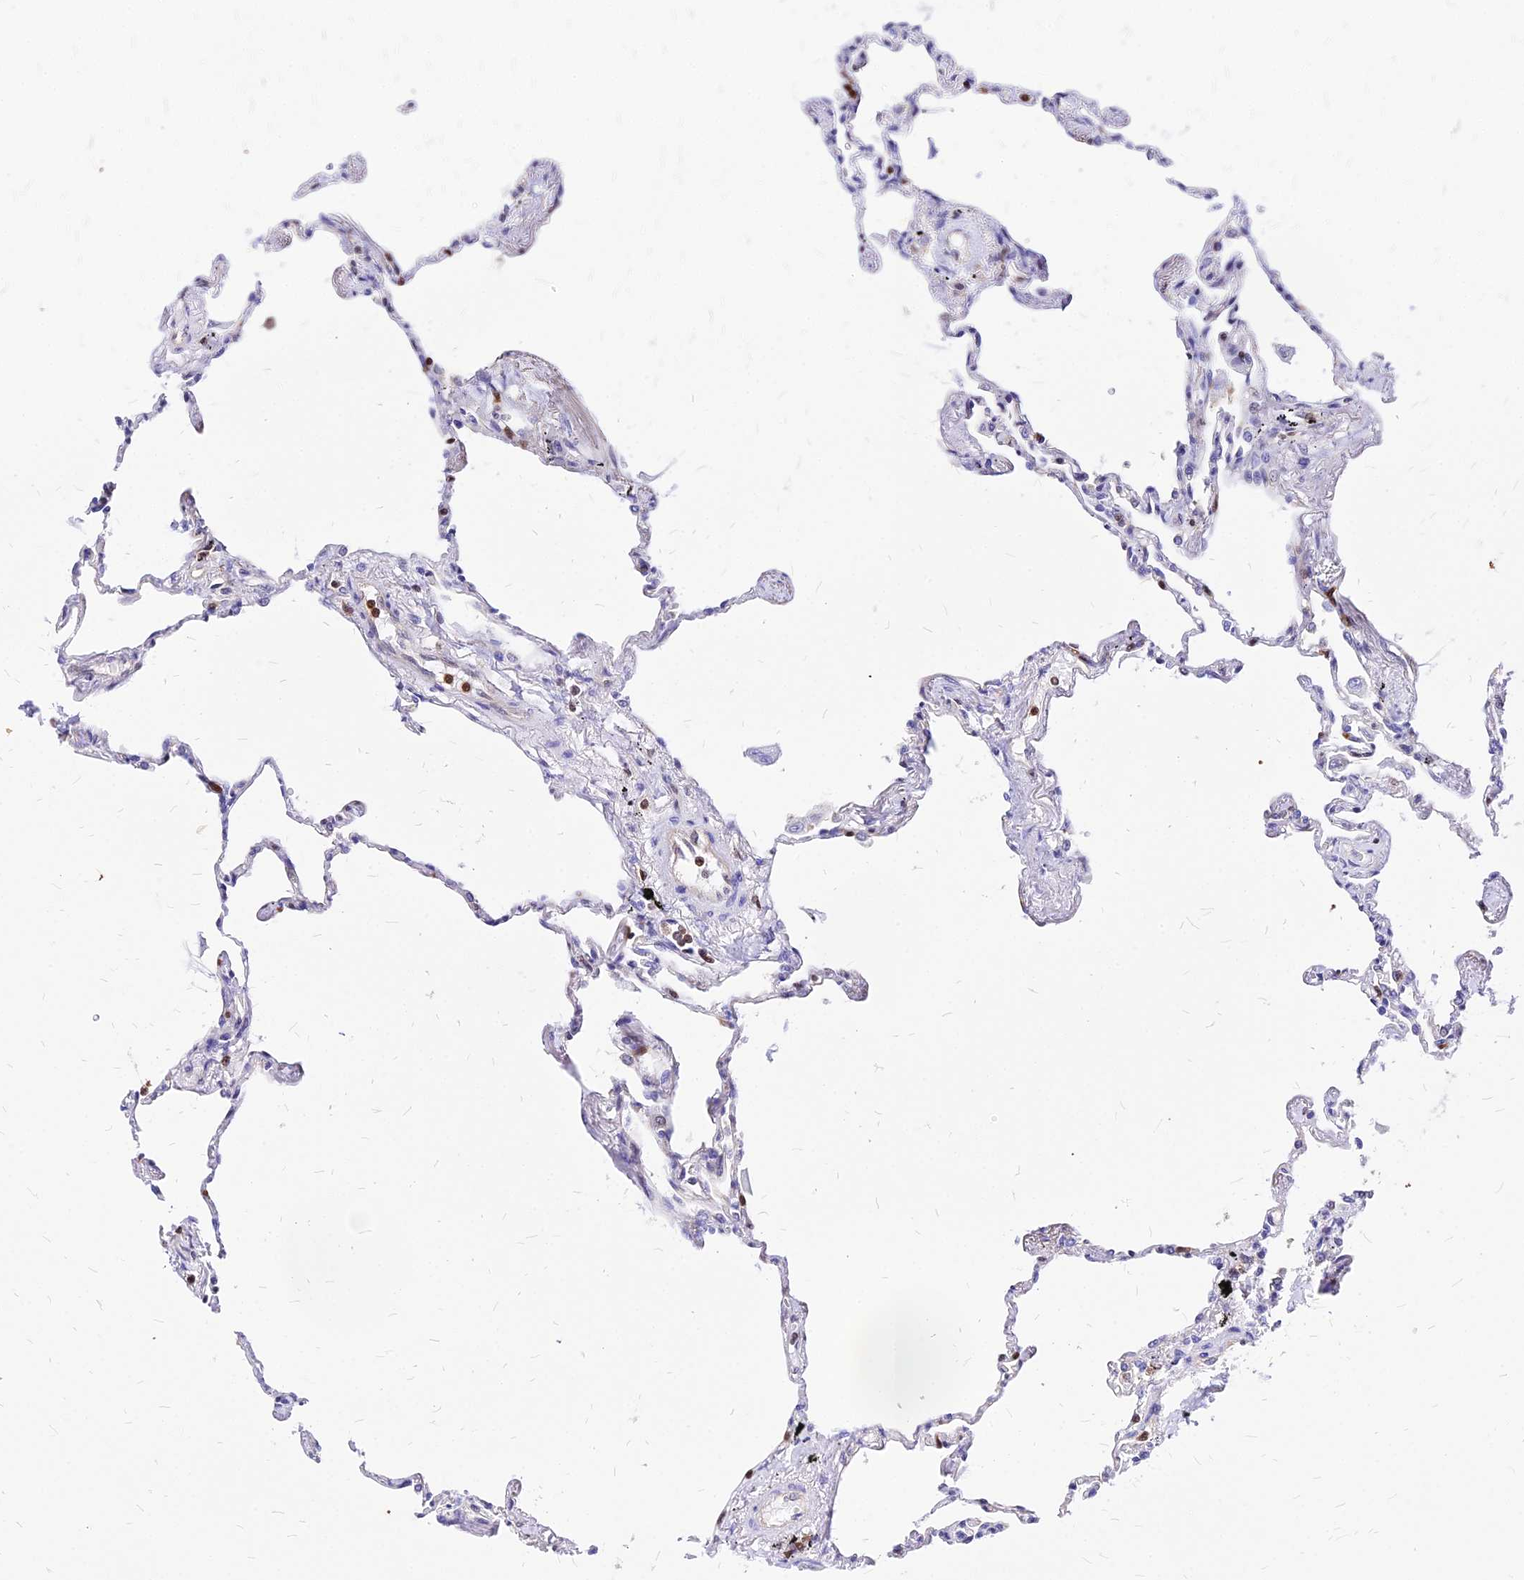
{"staining": {"intensity": "moderate", "quantity": "<25%", "location": "nuclear"}, "tissue": "lung", "cell_type": "Alveolar cells", "image_type": "normal", "snomed": [{"axis": "morphology", "description": "Normal tissue, NOS"}, {"axis": "topography", "description": "Lung"}], "caption": "Approximately <25% of alveolar cells in benign human lung display moderate nuclear protein positivity as visualized by brown immunohistochemical staining.", "gene": "PAXX", "patient": {"sex": "female", "age": 67}}